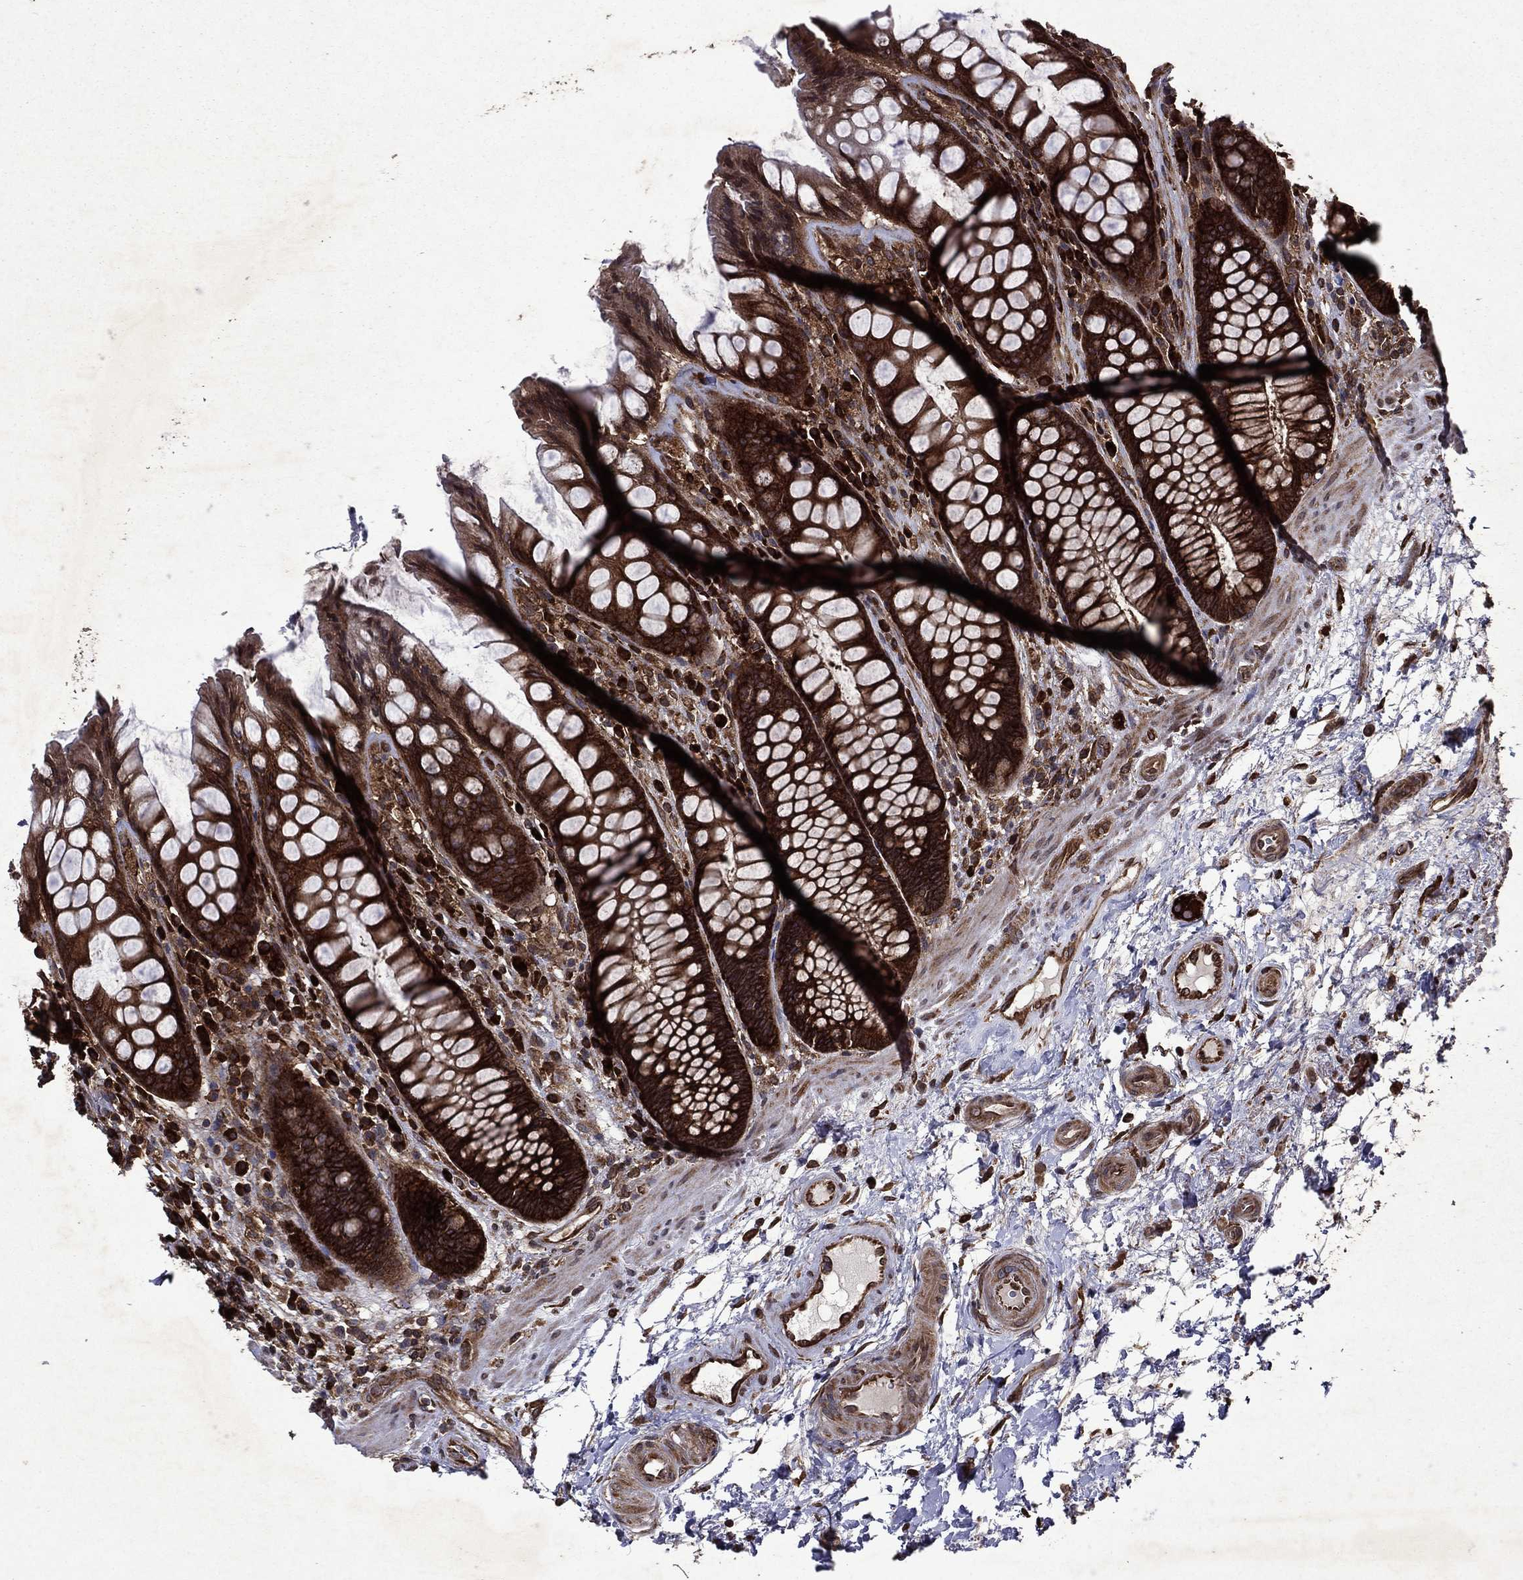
{"staining": {"intensity": "strong", "quantity": ">75%", "location": "cytoplasmic/membranous"}, "tissue": "rectum", "cell_type": "Glandular cells", "image_type": "normal", "snomed": [{"axis": "morphology", "description": "Normal tissue, NOS"}, {"axis": "topography", "description": "Rectum"}], "caption": "A high-resolution histopathology image shows IHC staining of benign rectum, which demonstrates strong cytoplasmic/membranous expression in about >75% of glandular cells. (DAB IHC, brown staining for protein, blue staining for nuclei).", "gene": "EIF2B4", "patient": {"sex": "female", "age": 58}}